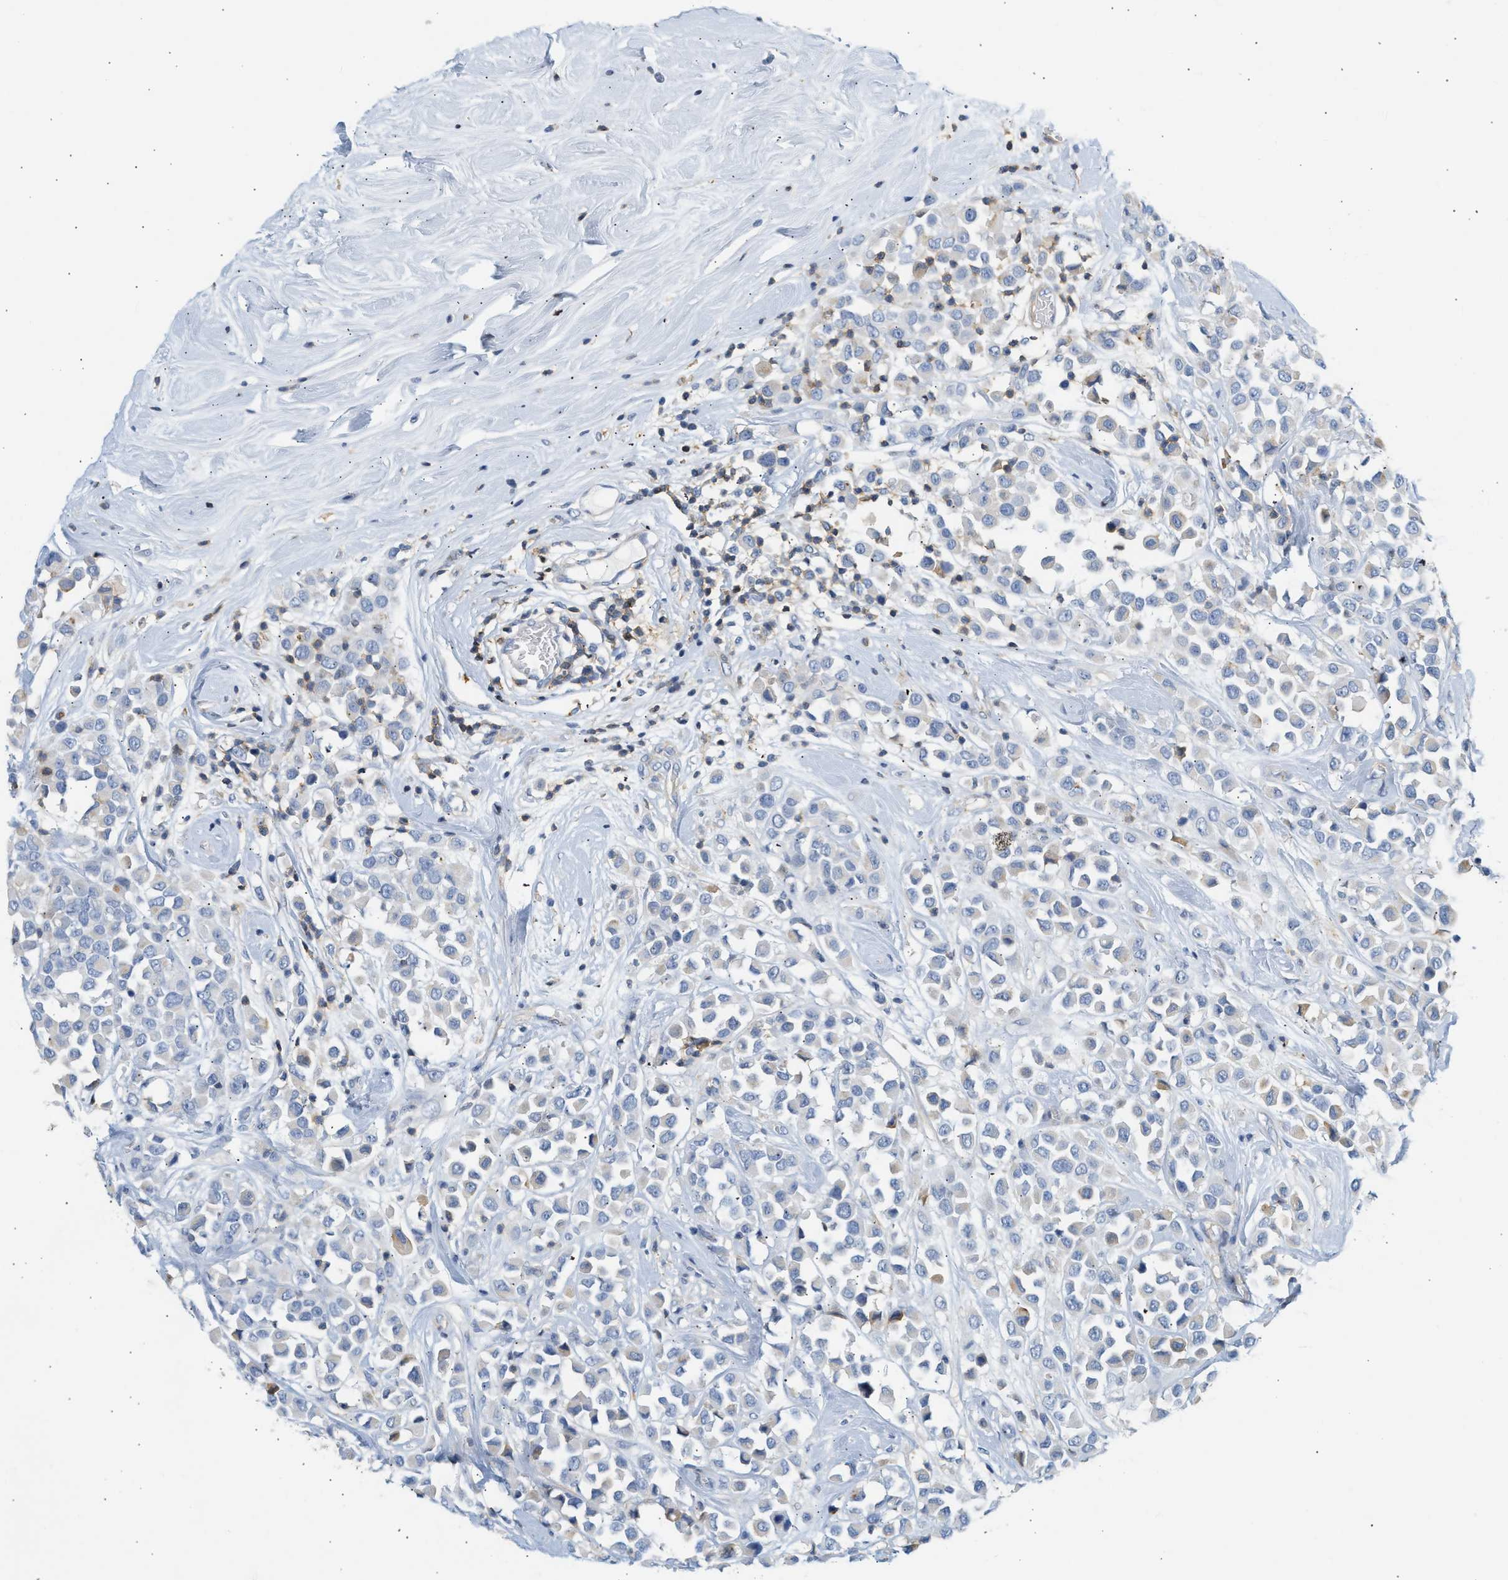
{"staining": {"intensity": "negative", "quantity": "none", "location": "none"}, "tissue": "breast cancer", "cell_type": "Tumor cells", "image_type": "cancer", "snomed": [{"axis": "morphology", "description": "Duct carcinoma"}, {"axis": "topography", "description": "Breast"}], "caption": "Image shows no protein expression in tumor cells of breast cancer tissue.", "gene": "BVES", "patient": {"sex": "female", "age": 61}}